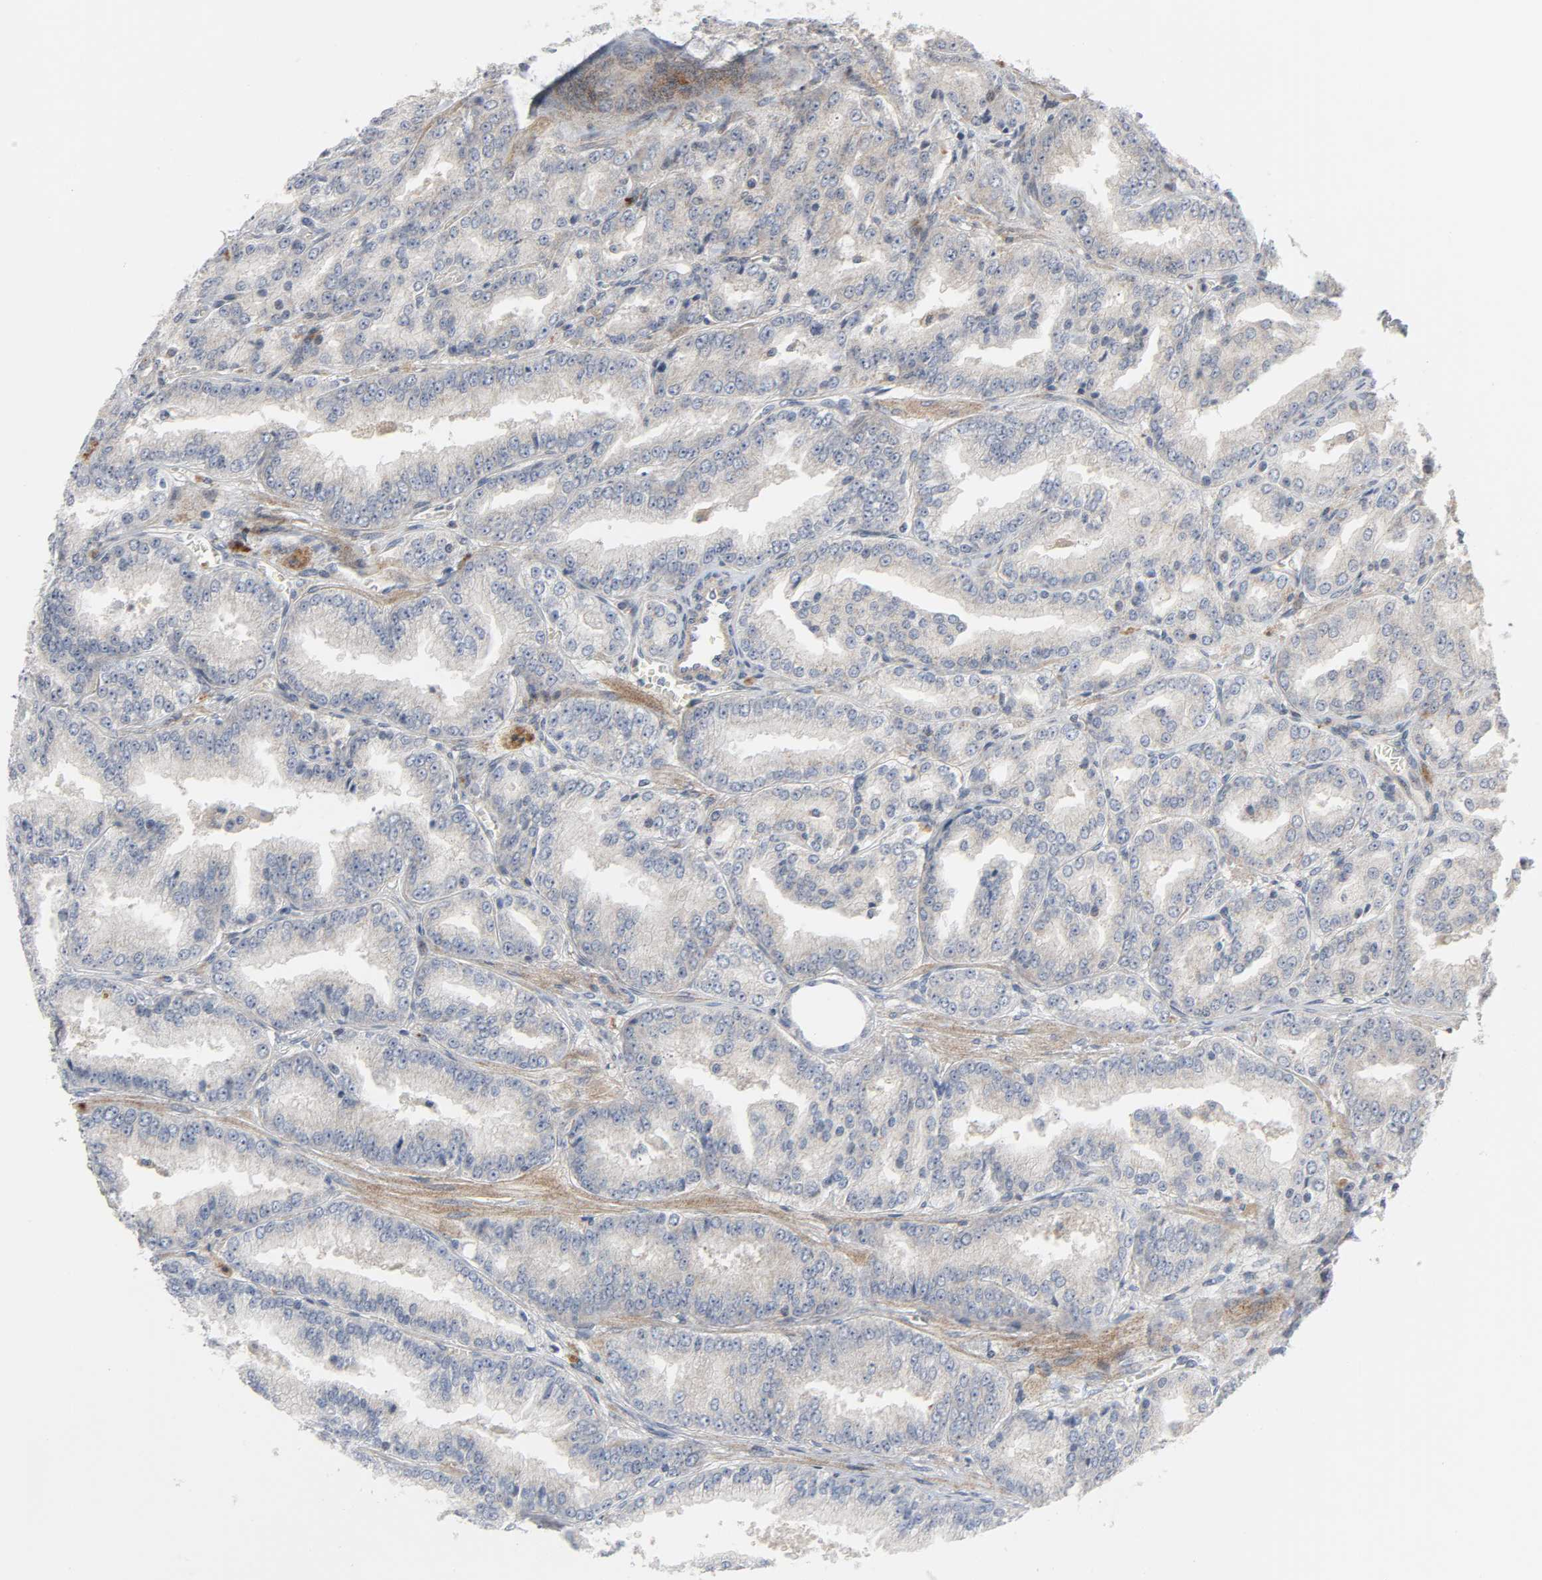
{"staining": {"intensity": "weak", "quantity": "<25%", "location": "cytoplasmic/membranous"}, "tissue": "prostate cancer", "cell_type": "Tumor cells", "image_type": "cancer", "snomed": [{"axis": "morphology", "description": "Adenocarcinoma, High grade"}, {"axis": "topography", "description": "Prostate"}], "caption": "Immunohistochemistry (IHC) photomicrograph of prostate high-grade adenocarcinoma stained for a protein (brown), which reveals no positivity in tumor cells.", "gene": "CHUK", "patient": {"sex": "male", "age": 61}}